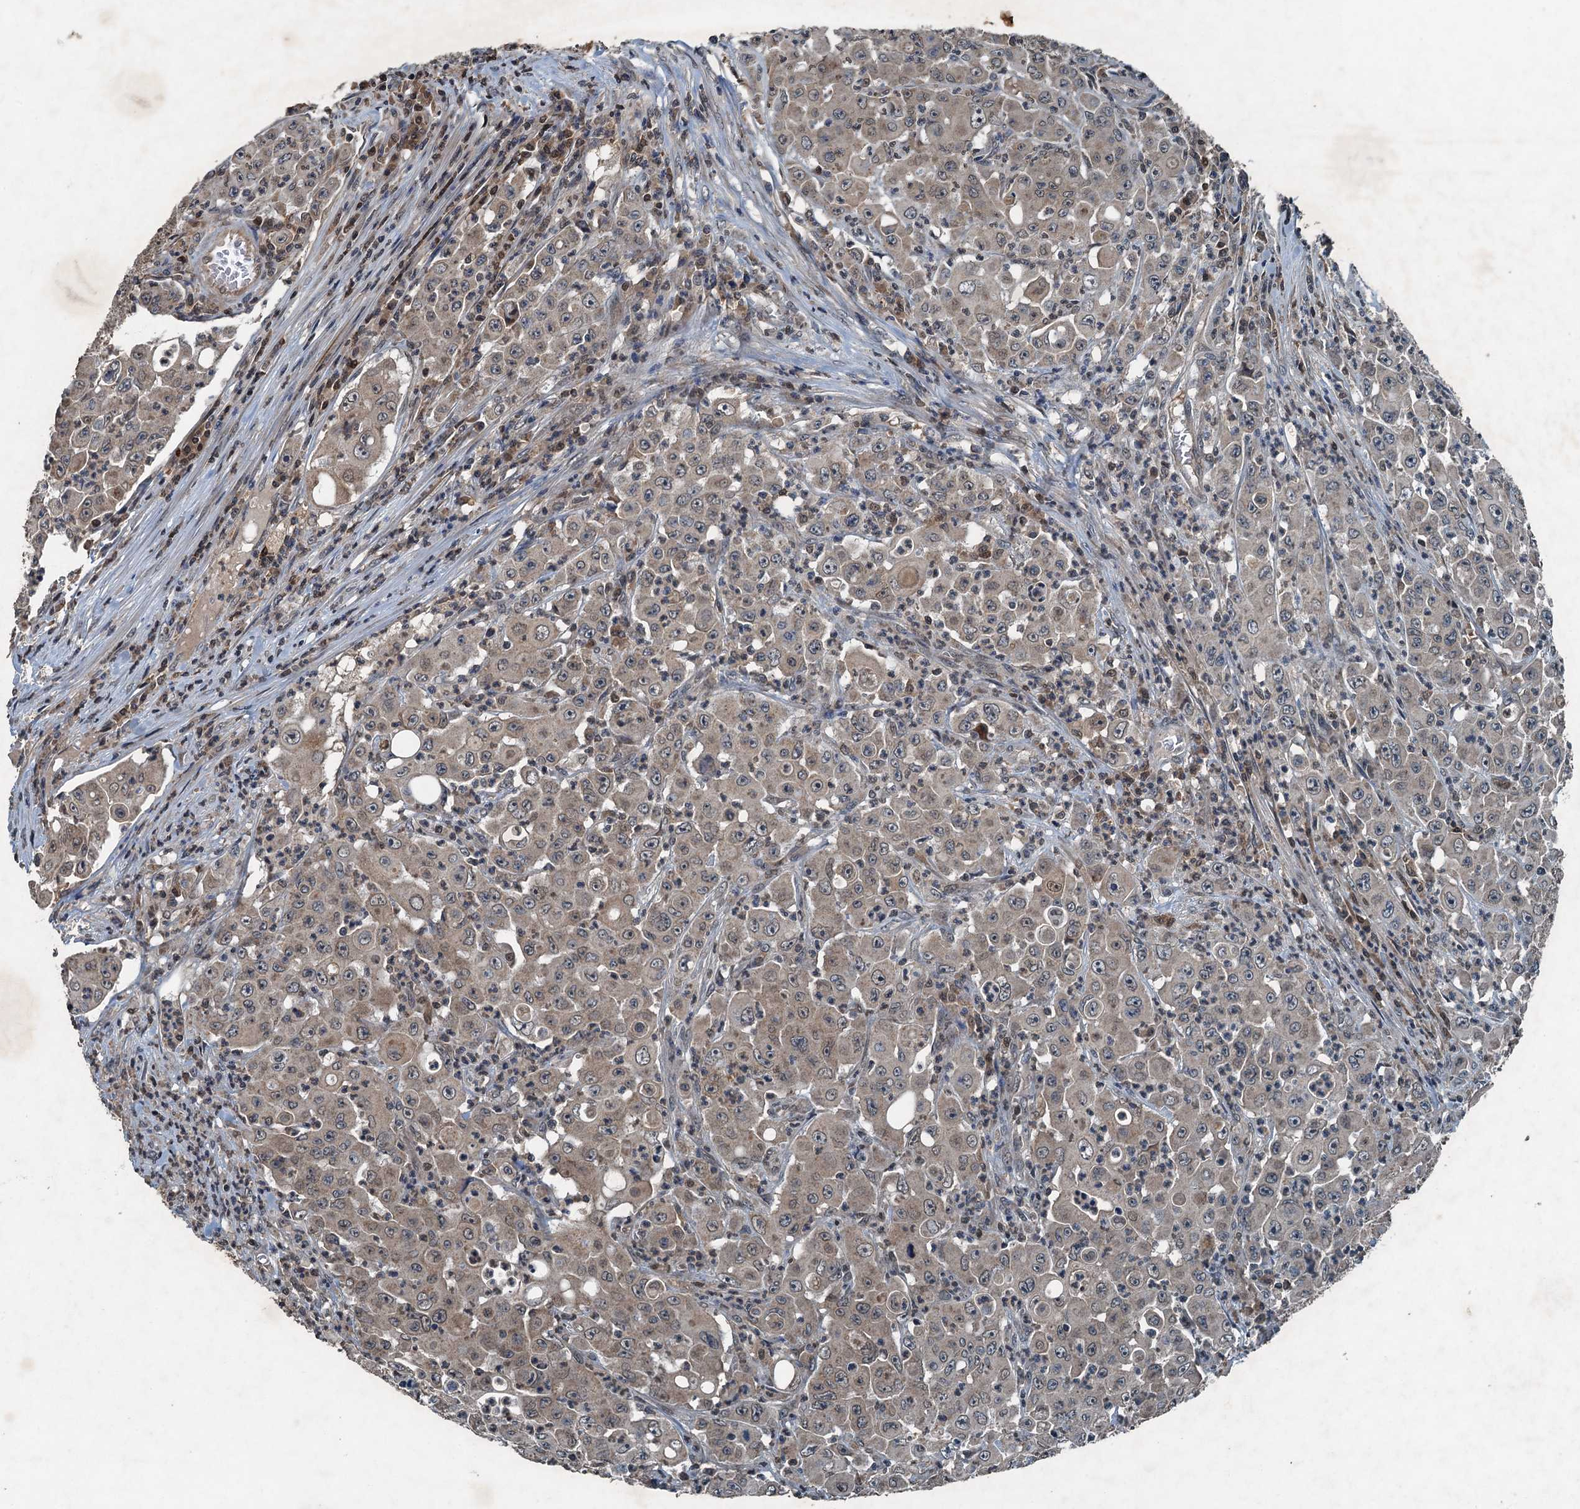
{"staining": {"intensity": "weak", "quantity": "25%-75%", "location": "cytoplasmic/membranous"}, "tissue": "colorectal cancer", "cell_type": "Tumor cells", "image_type": "cancer", "snomed": [{"axis": "morphology", "description": "Adenocarcinoma, NOS"}, {"axis": "topography", "description": "Colon"}], "caption": "IHC of human colorectal cancer displays low levels of weak cytoplasmic/membranous expression in approximately 25%-75% of tumor cells. (Brightfield microscopy of DAB IHC at high magnification).", "gene": "TCTN1", "patient": {"sex": "male", "age": 51}}